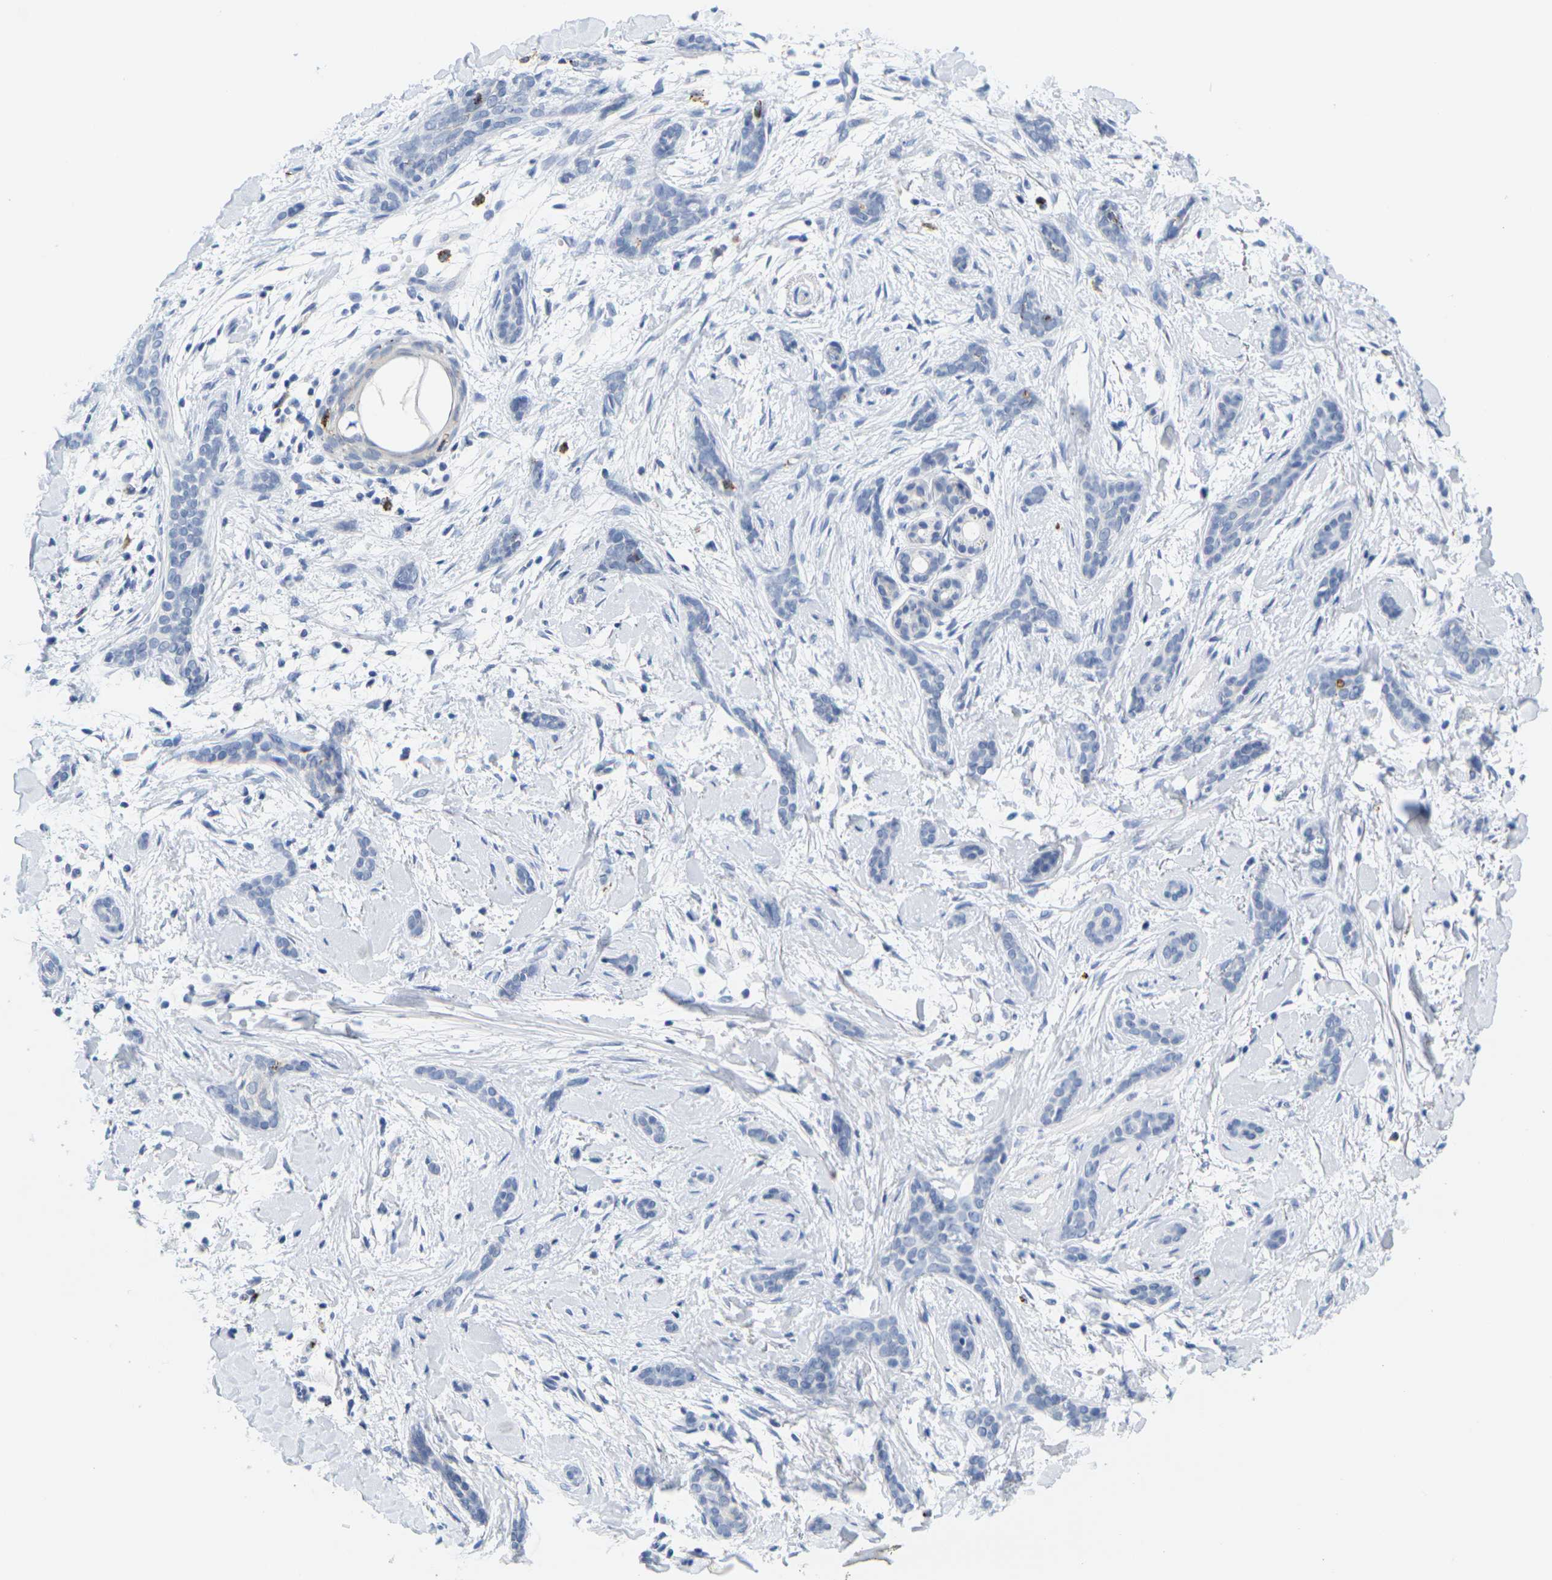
{"staining": {"intensity": "negative", "quantity": "none", "location": "none"}, "tissue": "skin cancer", "cell_type": "Tumor cells", "image_type": "cancer", "snomed": [{"axis": "morphology", "description": "Basal cell carcinoma"}, {"axis": "topography", "description": "Skin"}], "caption": "The histopathology image displays no significant positivity in tumor cells of skin basal cell carcinoma.", "gene": "HLA-DOB", "patient": {"sex": "female", "age": 58}}